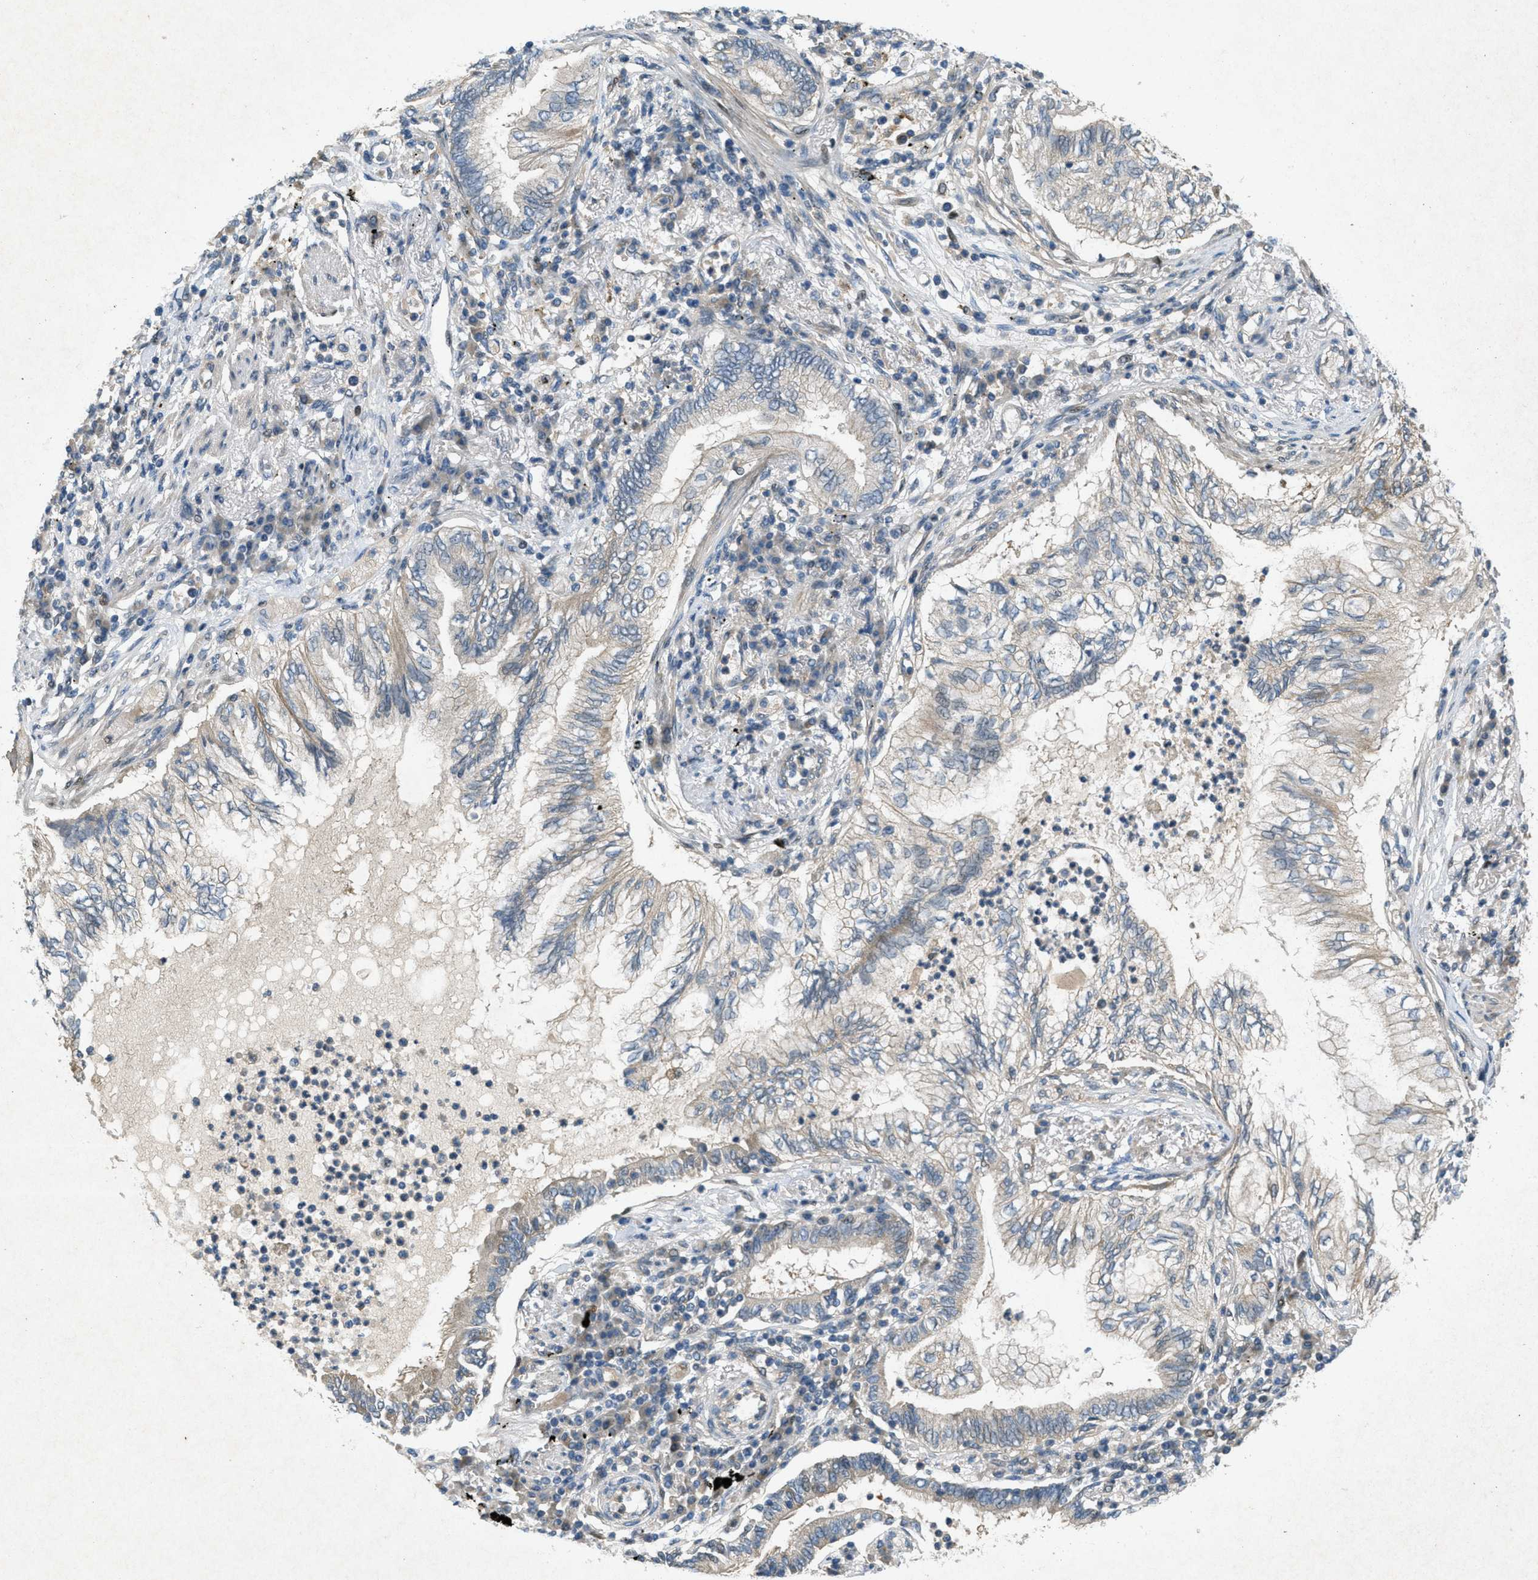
{"staining": {"intensity": "weak", "quantity": "<25%", "location": "cytoplasmic/membranous"}, "tissue": "lung cancer", "cell_type": "Tumor cells", "image_type": "cancer", "snomed": [{"axis": "morphology", "description": "Normal tissue, NOS"}, {"axis": "morphology", "description": "Adenocarcinoma, NOS"}, {"axis": "topography", "description": "Bronchus"}, {"axis": "topography", "description": "Lung"}], "caption": "DAB (3,3'-diaminobenzidine) immunohistochemical staining of human lung adenocarcinoma reveals no significant positivity in tumor cells.", "gene": "ADCY6", "patient": {"sex": "female", "age": 70}}